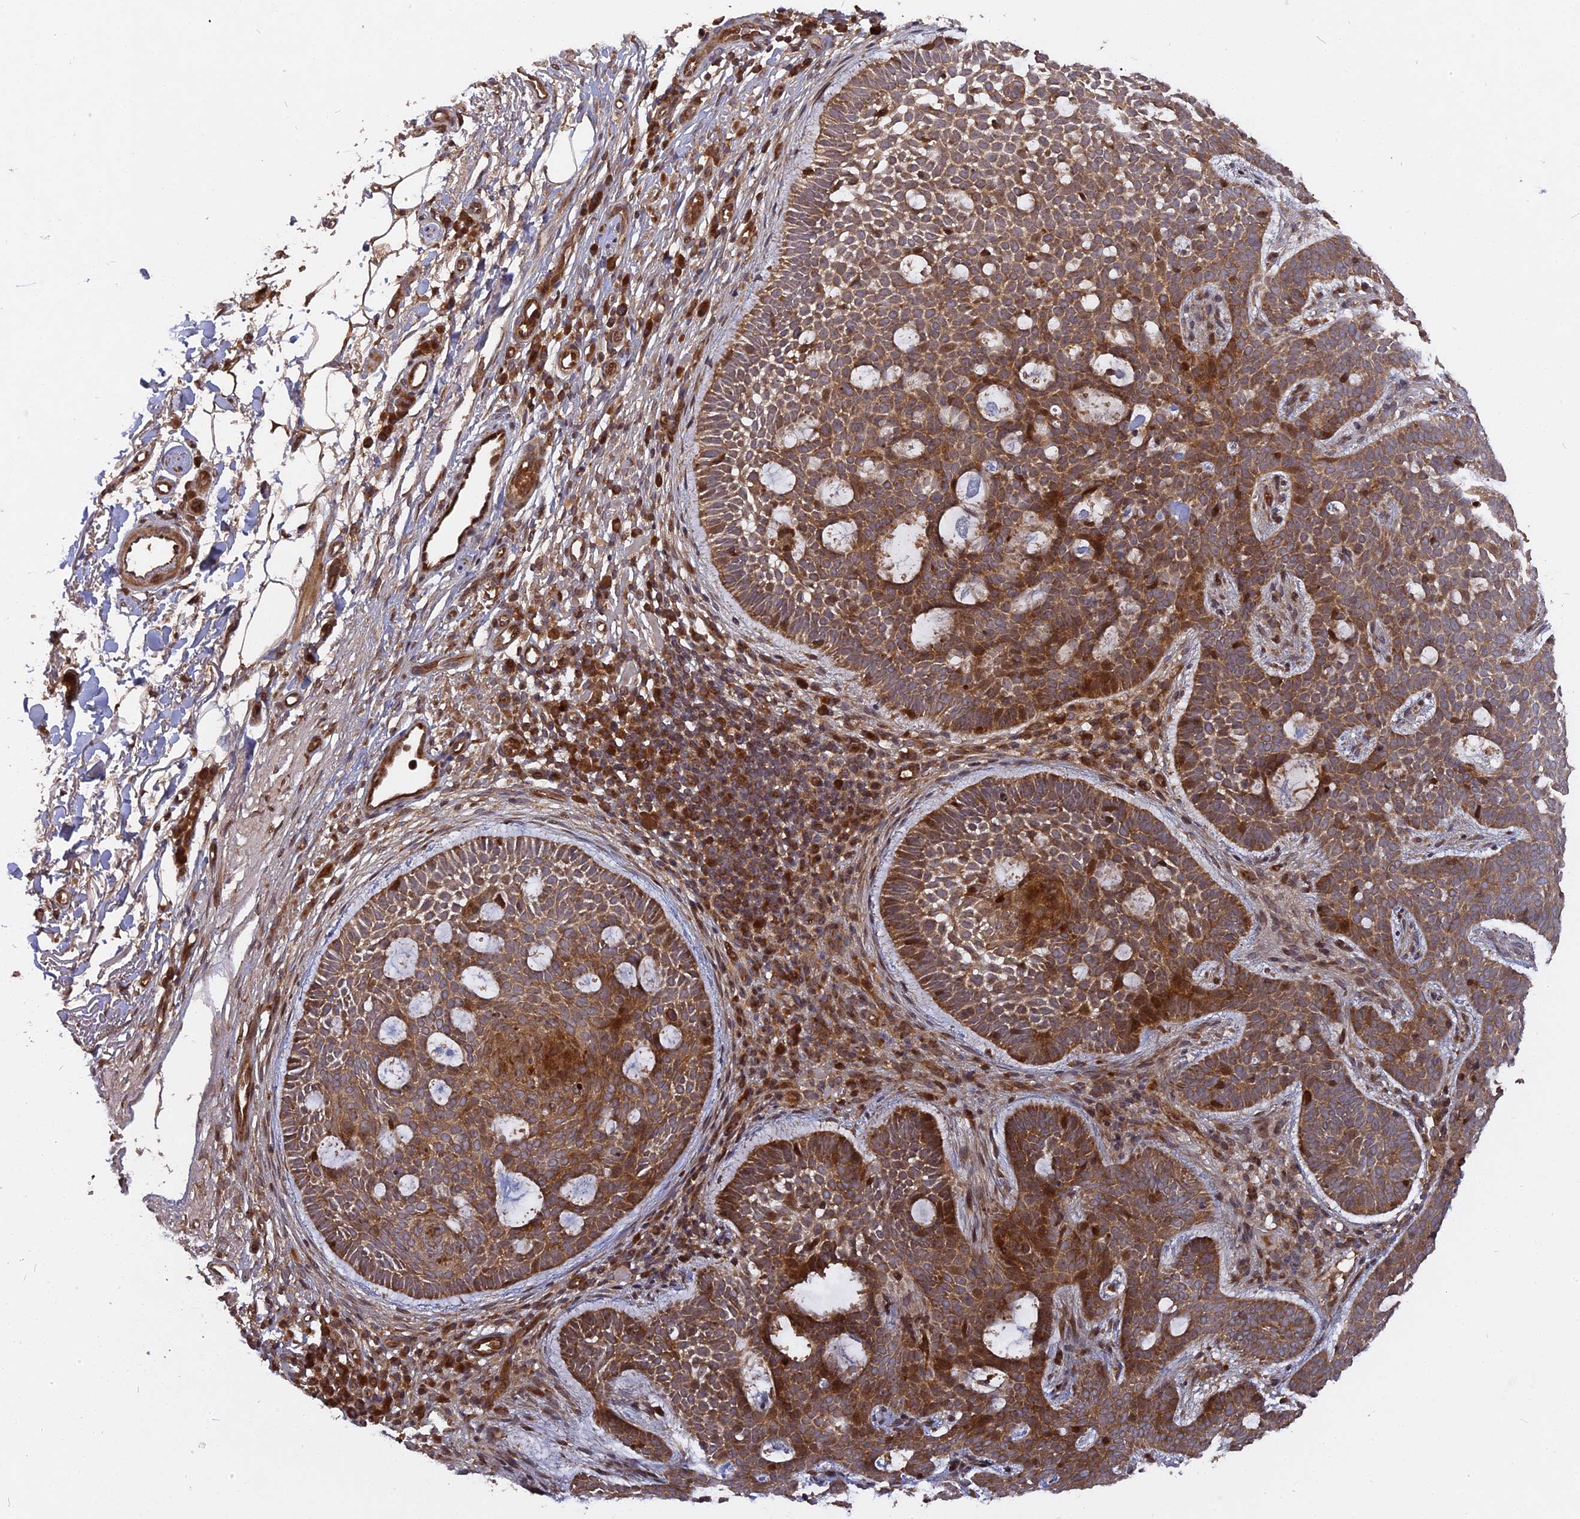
{"staining": {"intensity": "moderate", "quantity": ">75%", "location": "cytoplasmic/membranous"}, "tissue": "skin cancer", "cell_type": "Tumor cells", "image_type": "cancer", "snomed": [{"axis": "morphology", "description": "Basal cell carcinoma"}, {"axis": "topography", "description": "Skin"}], "caption": "The photomicrograph displays a brown stain indicating the presence of a protein in the cytoplasmic/membranous of tumor cells in skin basal cell carcinoma.", "gene": "TMUB2", "patient": {"sex": "male", "age": 85}}